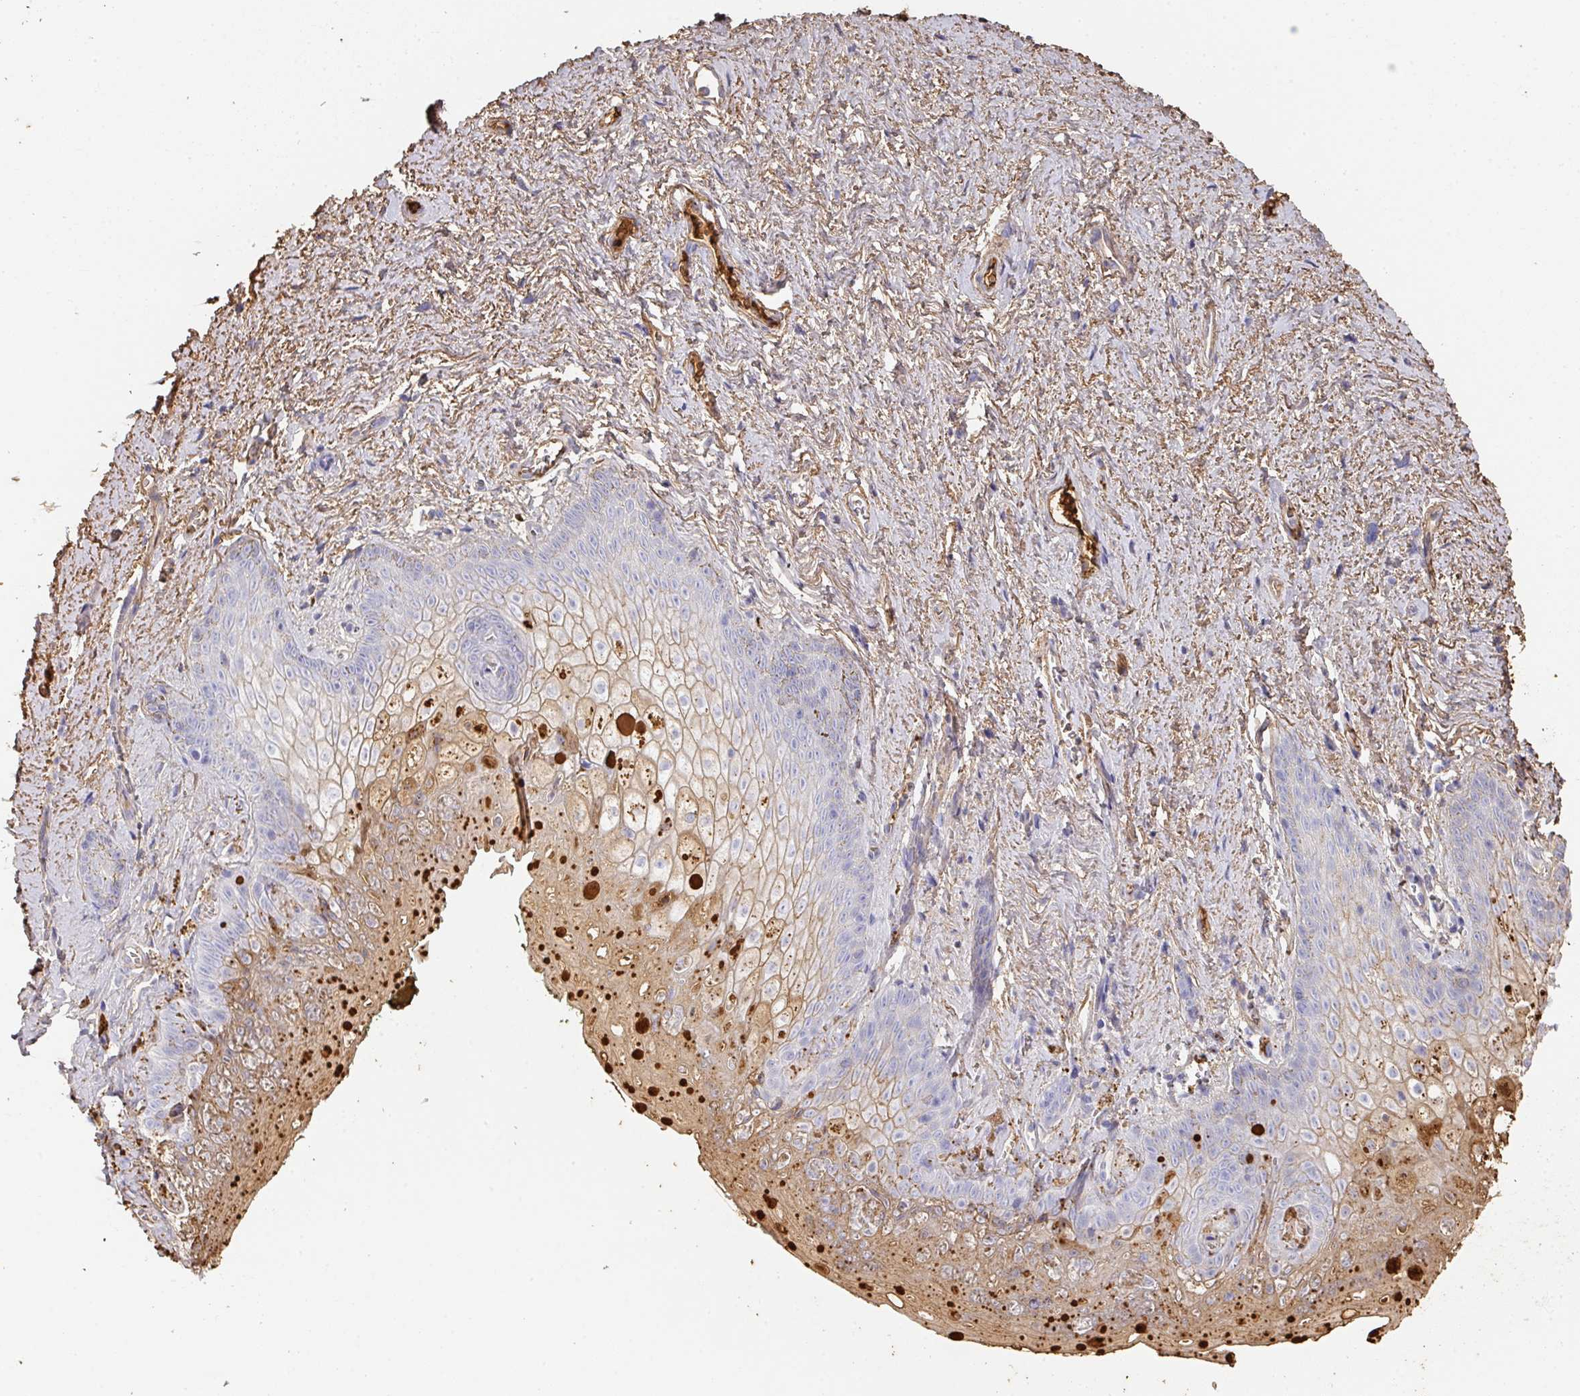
{"staining": {"intensity": "moderate", "quantity": "<25%", "location": "cytoplasmic/membranous"}, "tissue": "vagina", "cell_type": "Squamous epithelial cells", "image_type": "normal", "snomed": [{"axis": "morphology", "description": "Normal tissue, NOS"}, {"axis": "topography", "description": "Vulva"}, {"axis": "topography", "description": "Vagina"}, {"axis": "topography", "description": "Peripheral nerve tissue"}], "caption": "Protein analysis of benign vagina displays moderate cytoplasmic/membranous expression in about <25% of squamous epithelial cells.", "gene": "ALB", "patient": {"sex": "female", "age": 66}}